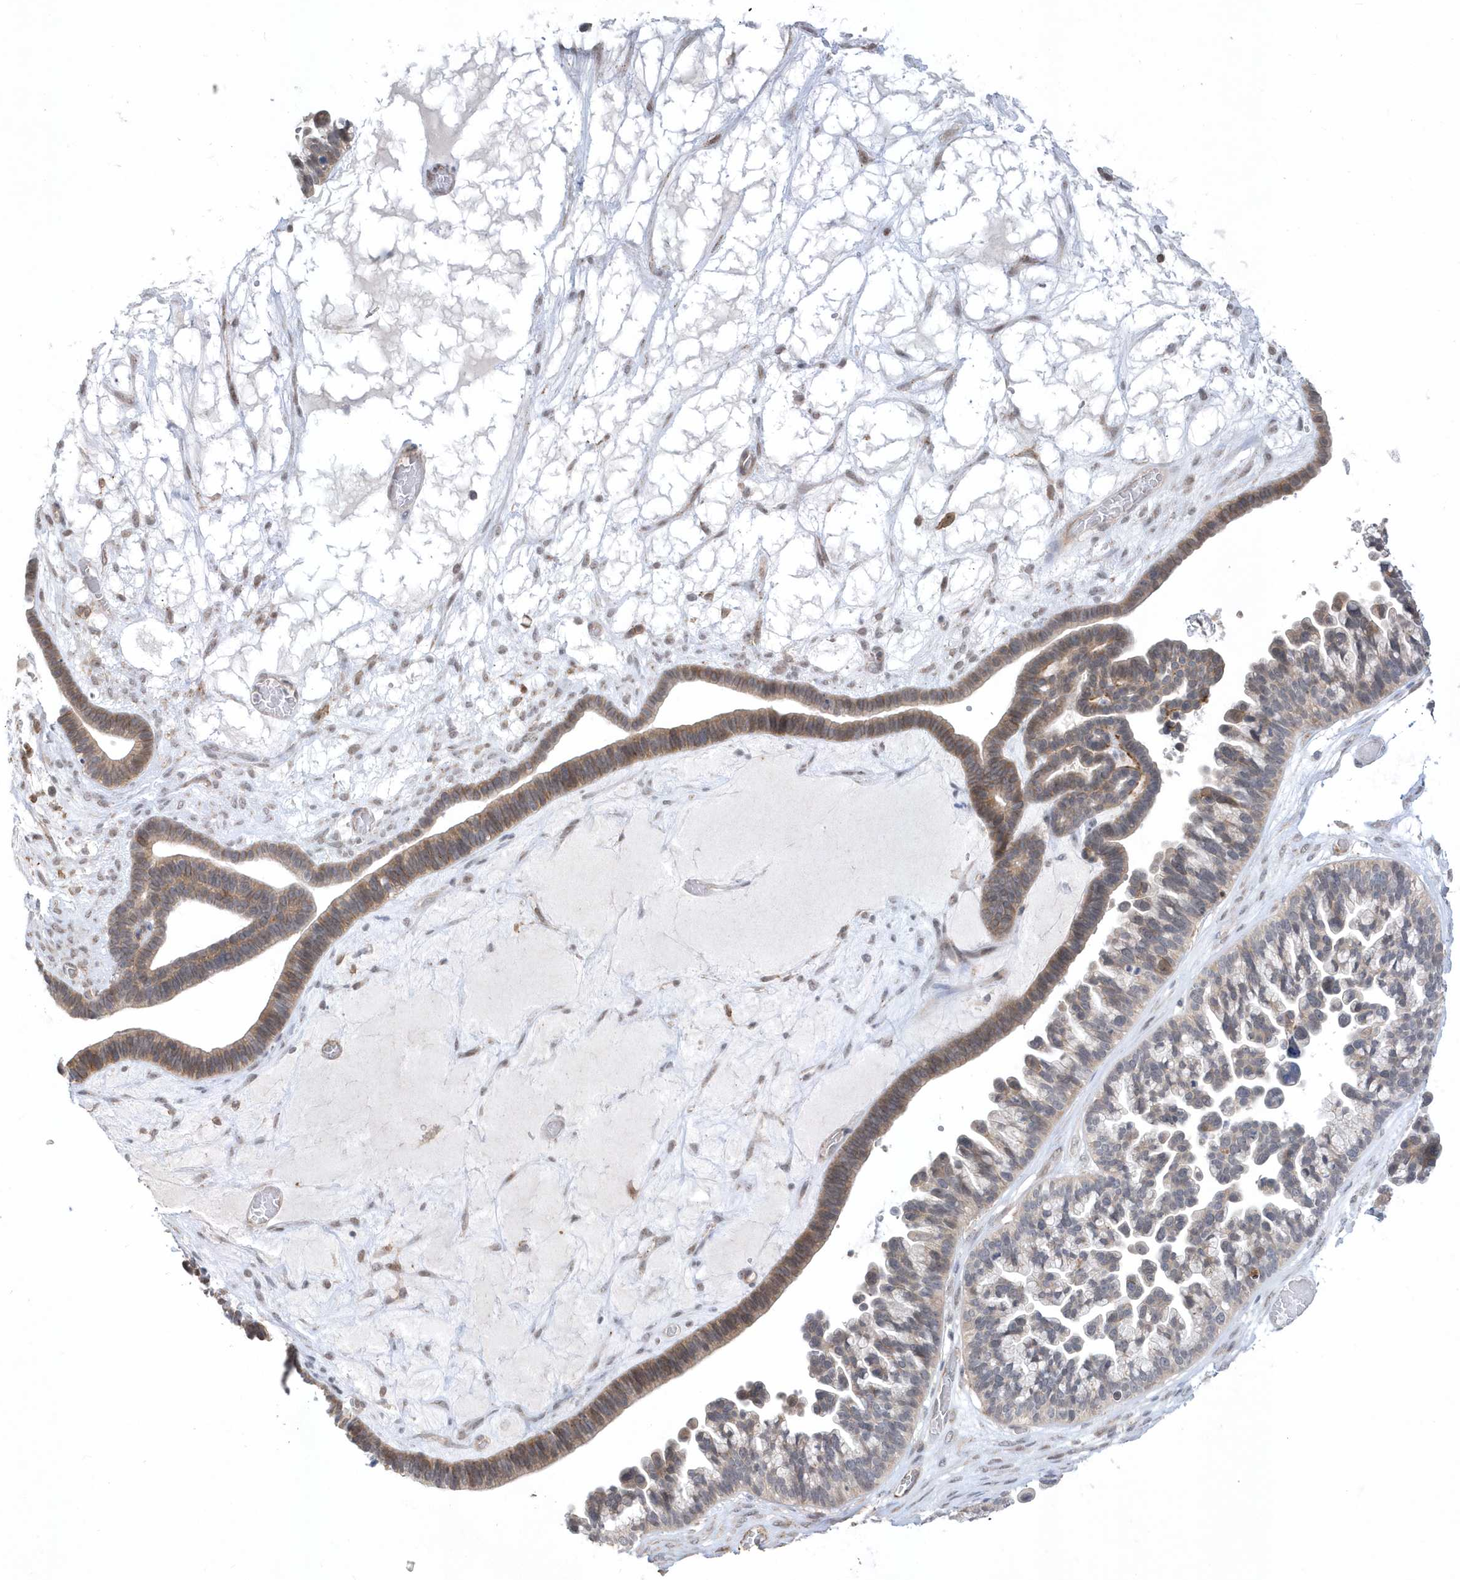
{"staining": {"intensity": "moderate", "quantity": "25%-75%", "location": "cytoplasmic/membranous"}, "tissue": "ovarian cancer", "cell_type": "Tumor cells", "image_type": "cancer", "snomed": [{"axis": "morphology", "description": "Cystadenocarcinoma, serous, NOS"}, {"axis": "topography", "description": "Ovary"}], "caption": "Protein expression by immunohistochemistry reveals moderate cytoplasmic/membranous expression in about 25%-75% of tumor cells in ovarian serous cystadenocarcinoma.", "gene": "CRIP3", "patient": {"sex": "female", "age": 56}}